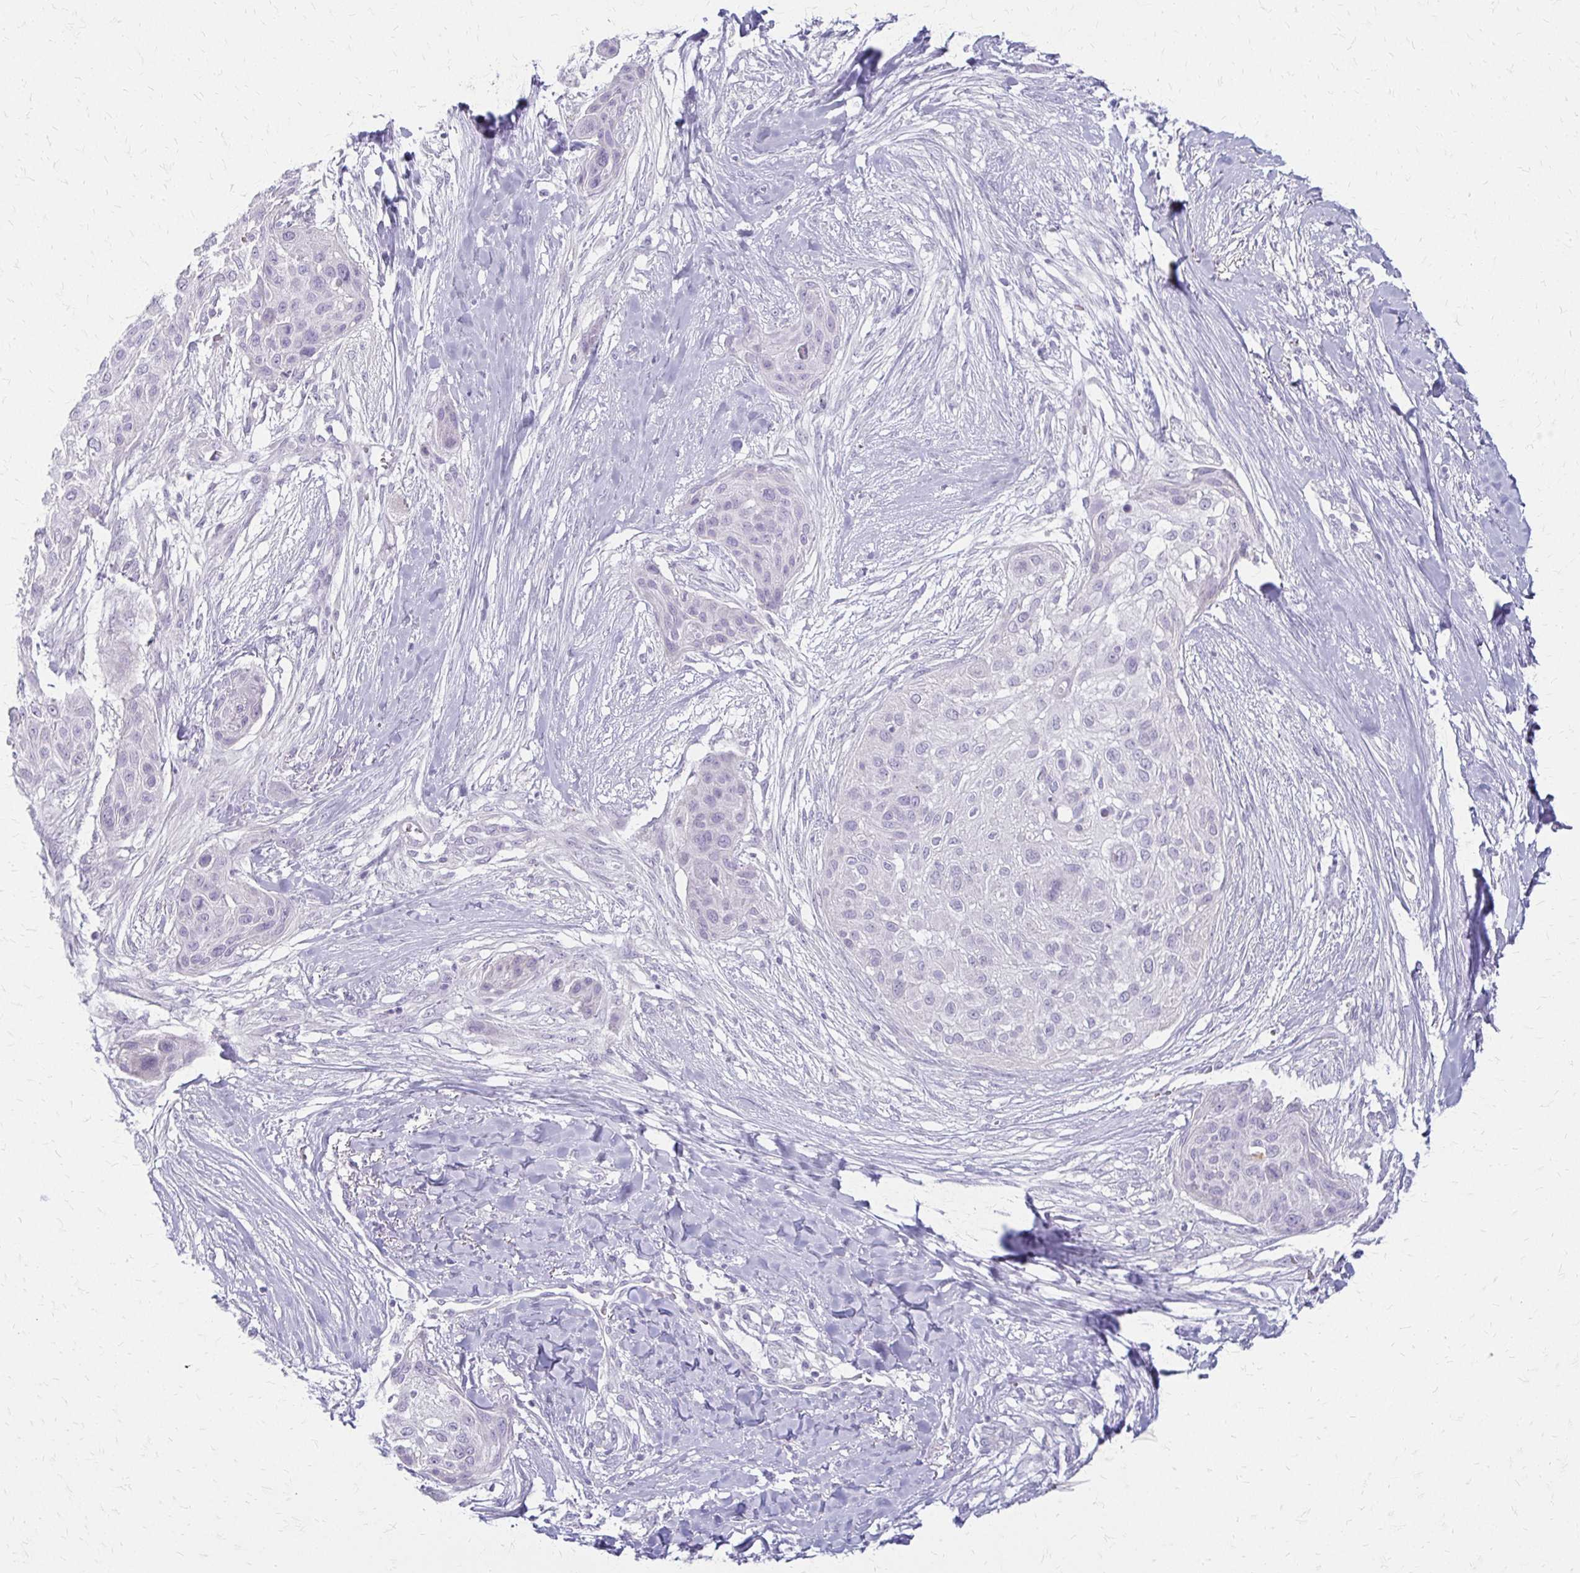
{"staining": {"intensity": "negative", "quantity": "none", "location": "none"}, "tissue": "skin cancer", "cell_type": "Tumor cells", "image_type": "cancer", "snomed": [{"axis": "morphology", "description": "Squamous cell carcinoma, NOS"}, {"axis": "topography", "description": "Skin"}], "caption": "This is a photomicrograph of IHC staining of skin cancer (squamous cell carcinoma), which shows no expression in tumor cells. The staining was performed using DAB to visualize the protein expression in brown, while the nuclei were stained in blue with hematoxylin (Magnification: 20x).", "gene": "ACP5", "patient": {"sex": "female", "age": 87}}